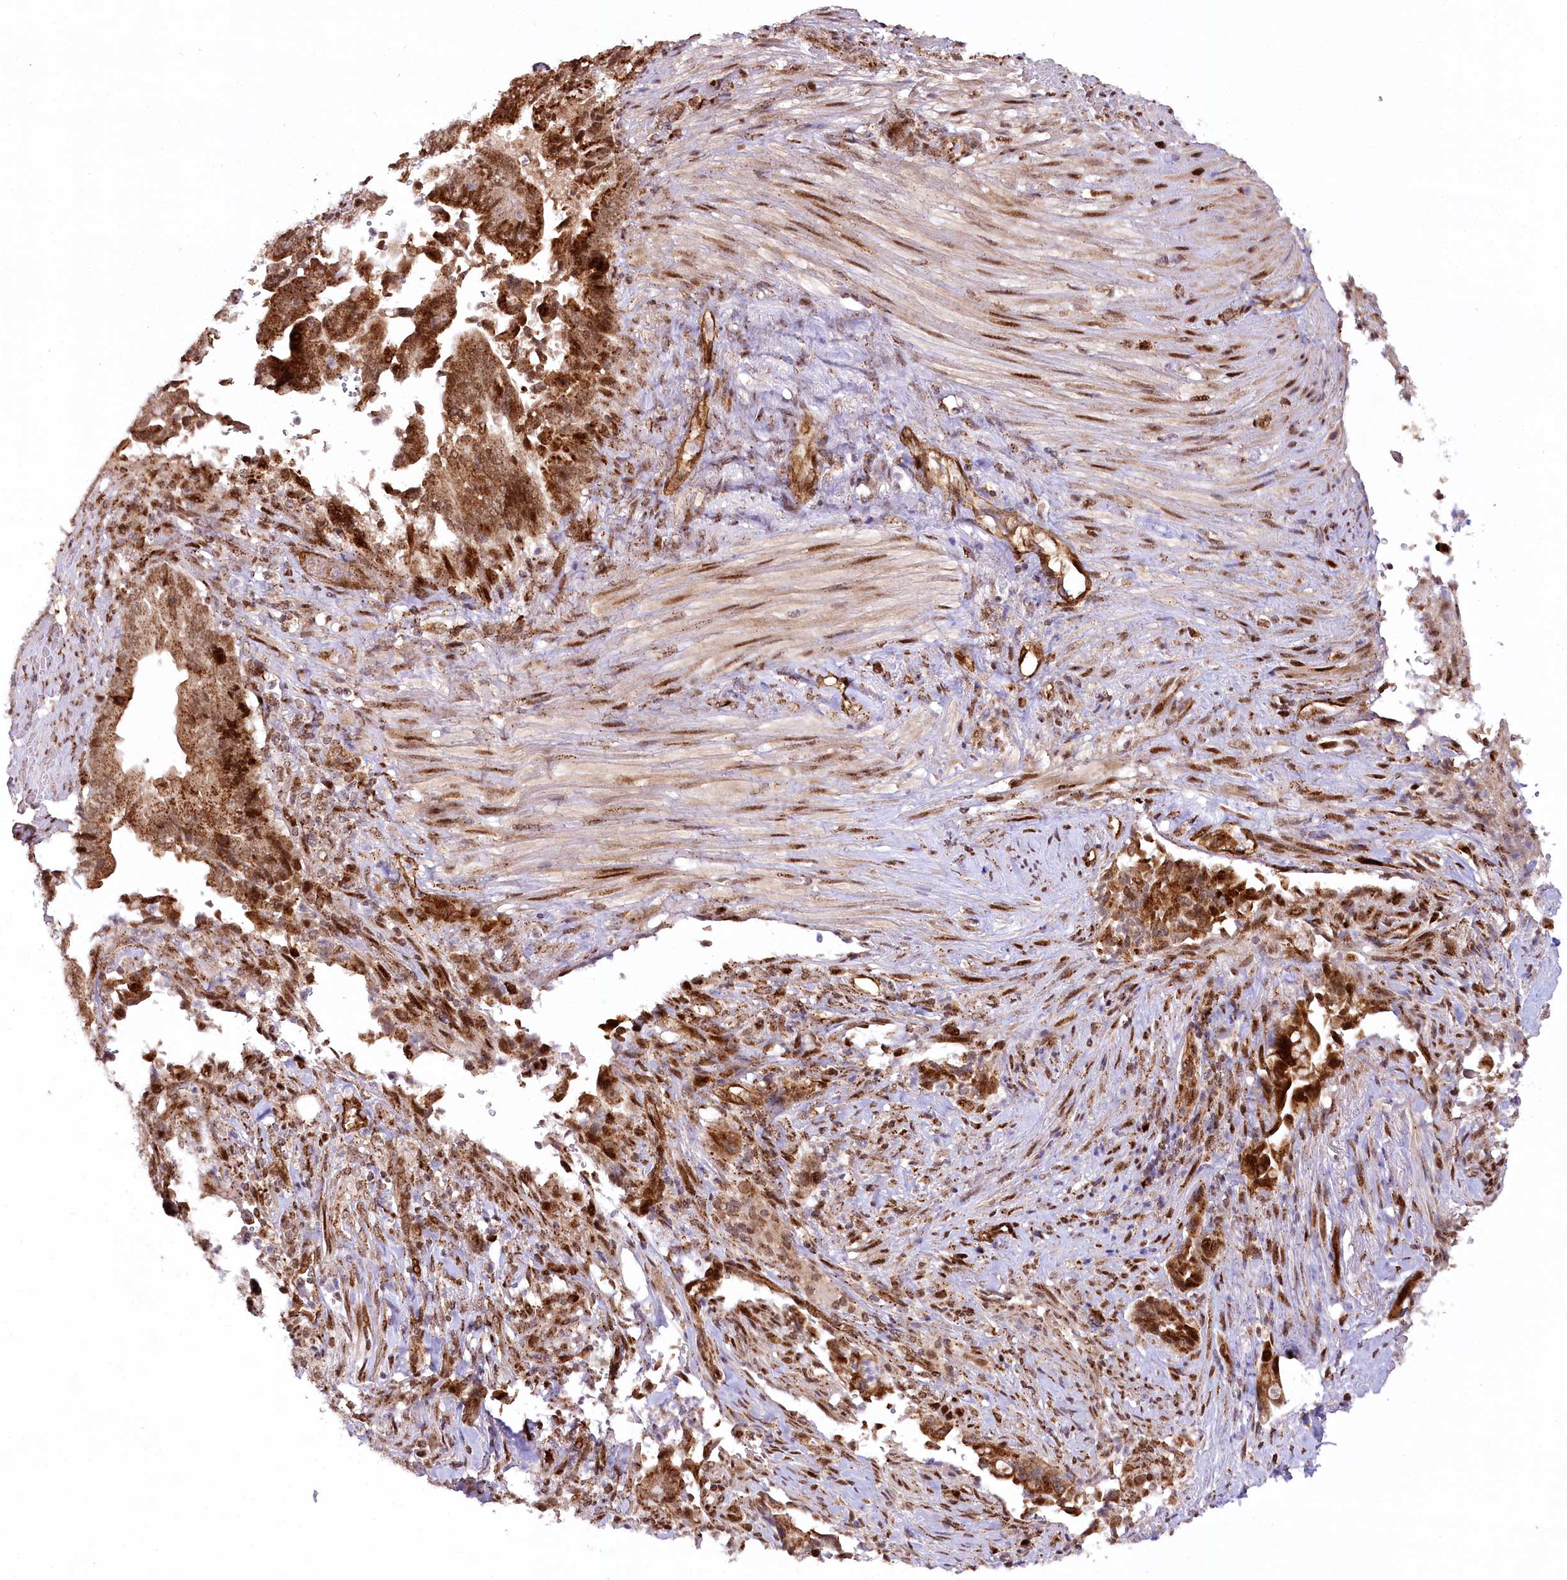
{"staining": {"intensity": "strong", "quantity": "25%-75%", "location": "cytoplasmic/membranous,nuclear"}, "tissue": "pancreatic cancer", "cell_type": "Tumor cells", "image_type": "cancer", "snomed": [{"axis": "morphology", "description": "Adenocarcinoma, NOS"}, {"axis": "topography", "description": "Pancreas"}], "caption": "A high-resolution micrograph shows IHC staining of pancreatic cancer (adenocarcinoma), which displays strong cytoplasmic/membranous and nuclear staining in about 25%-75% of tumor cells.", "gene": "COPG1", "patient": {"sex": "male", "age": 70}}